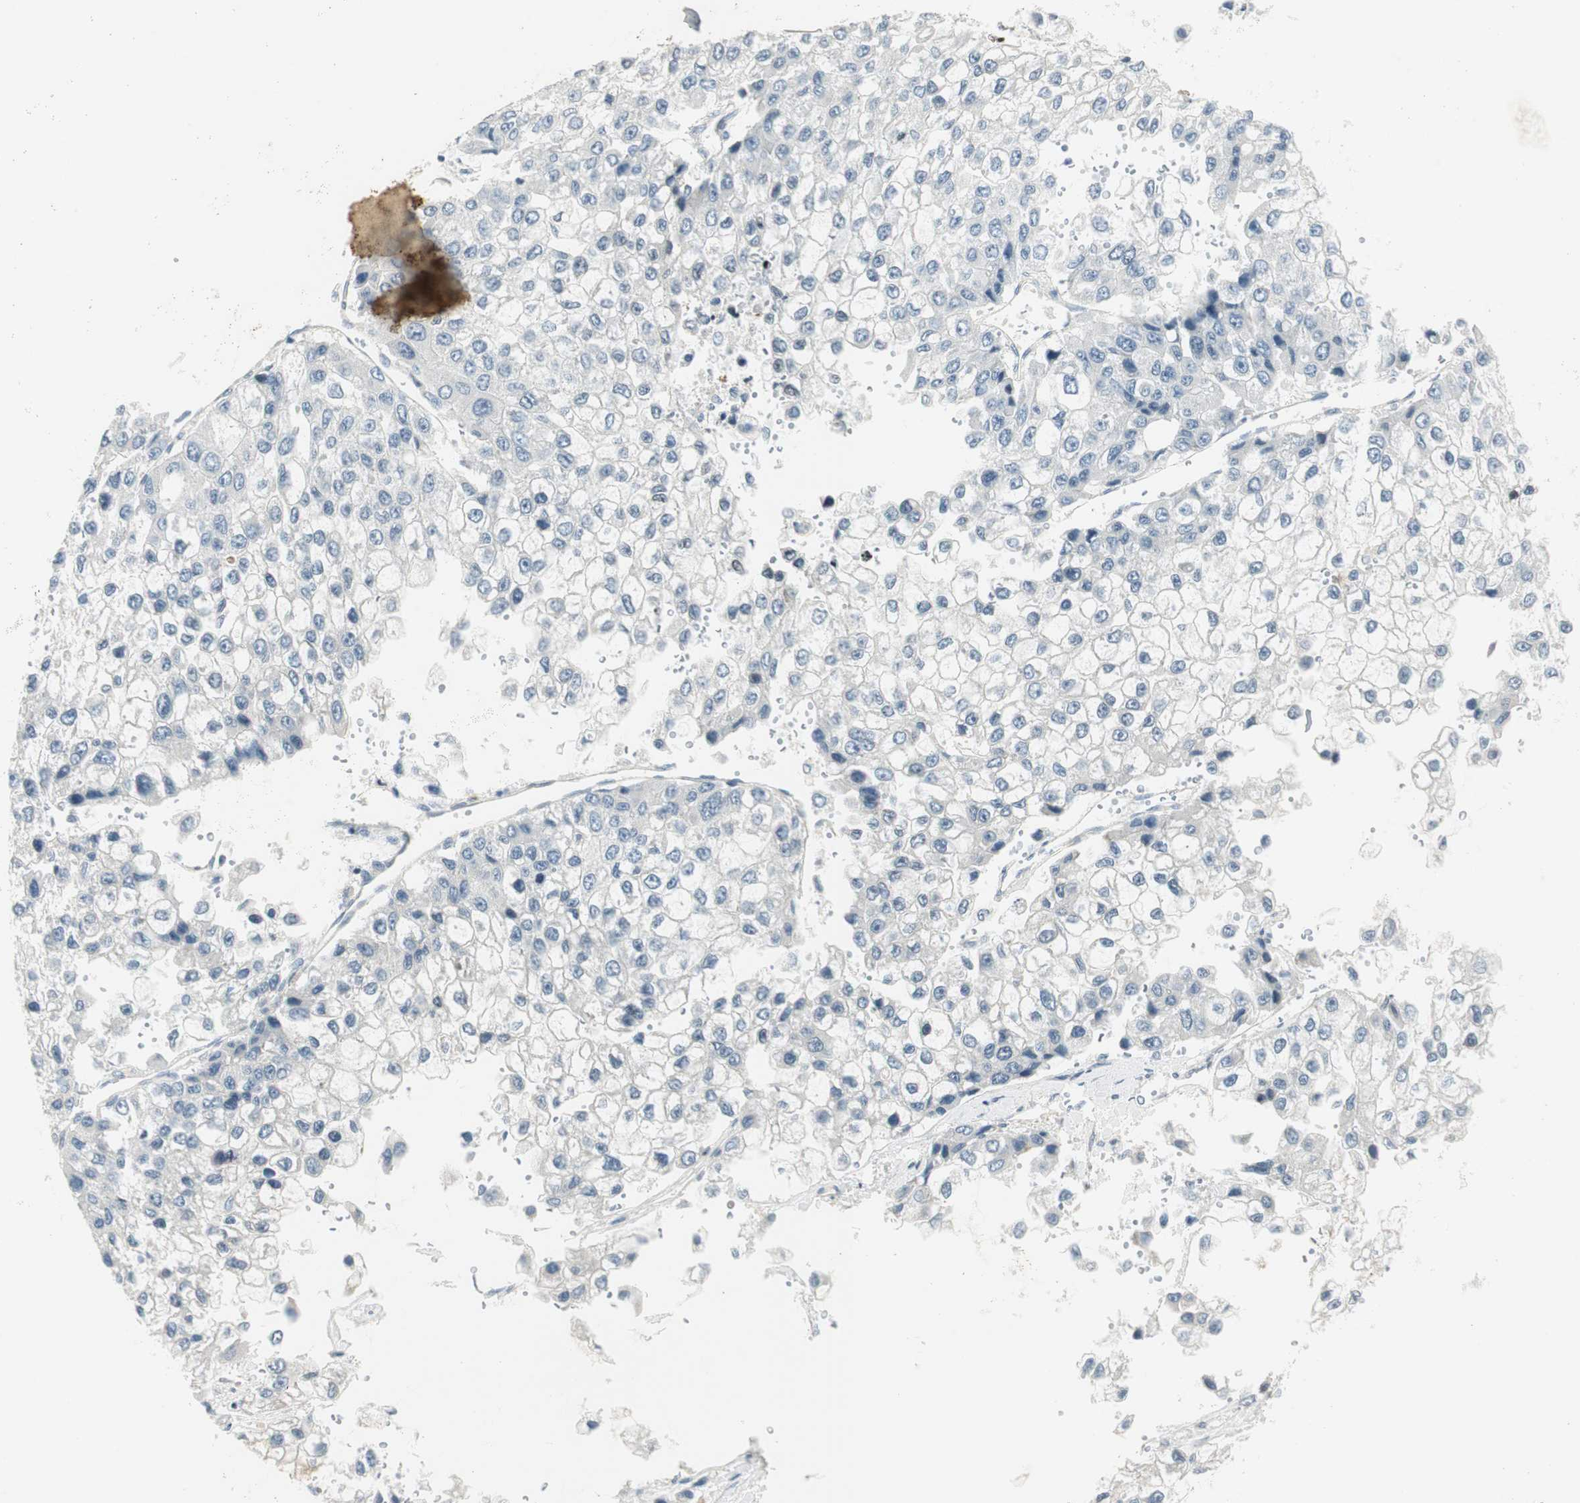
{"staining": {"intensity": "negative", "quantity": "none", "location": "none"}, "tissue": "liver cancer", "cell_type": "Tumor cells", "image_type": "cancer", "snomed": [{"axis": "morphology", "description": "Carcinoma, Hepatocellular, NOS"}, {"axis": "topography", "description": "Liver"}], "caption": "This is a photomicrograph of immunohistochemistry (IHC) staining of liver cancer (hepatocellular carcinoma), which shows no expression in tumor cells. (DAB immunohistochemistry (IHC) with hematoxylin counter stain).", "gene": "STON1-GTF2A1L", "patient": {"sex": "female", "age": 66}}